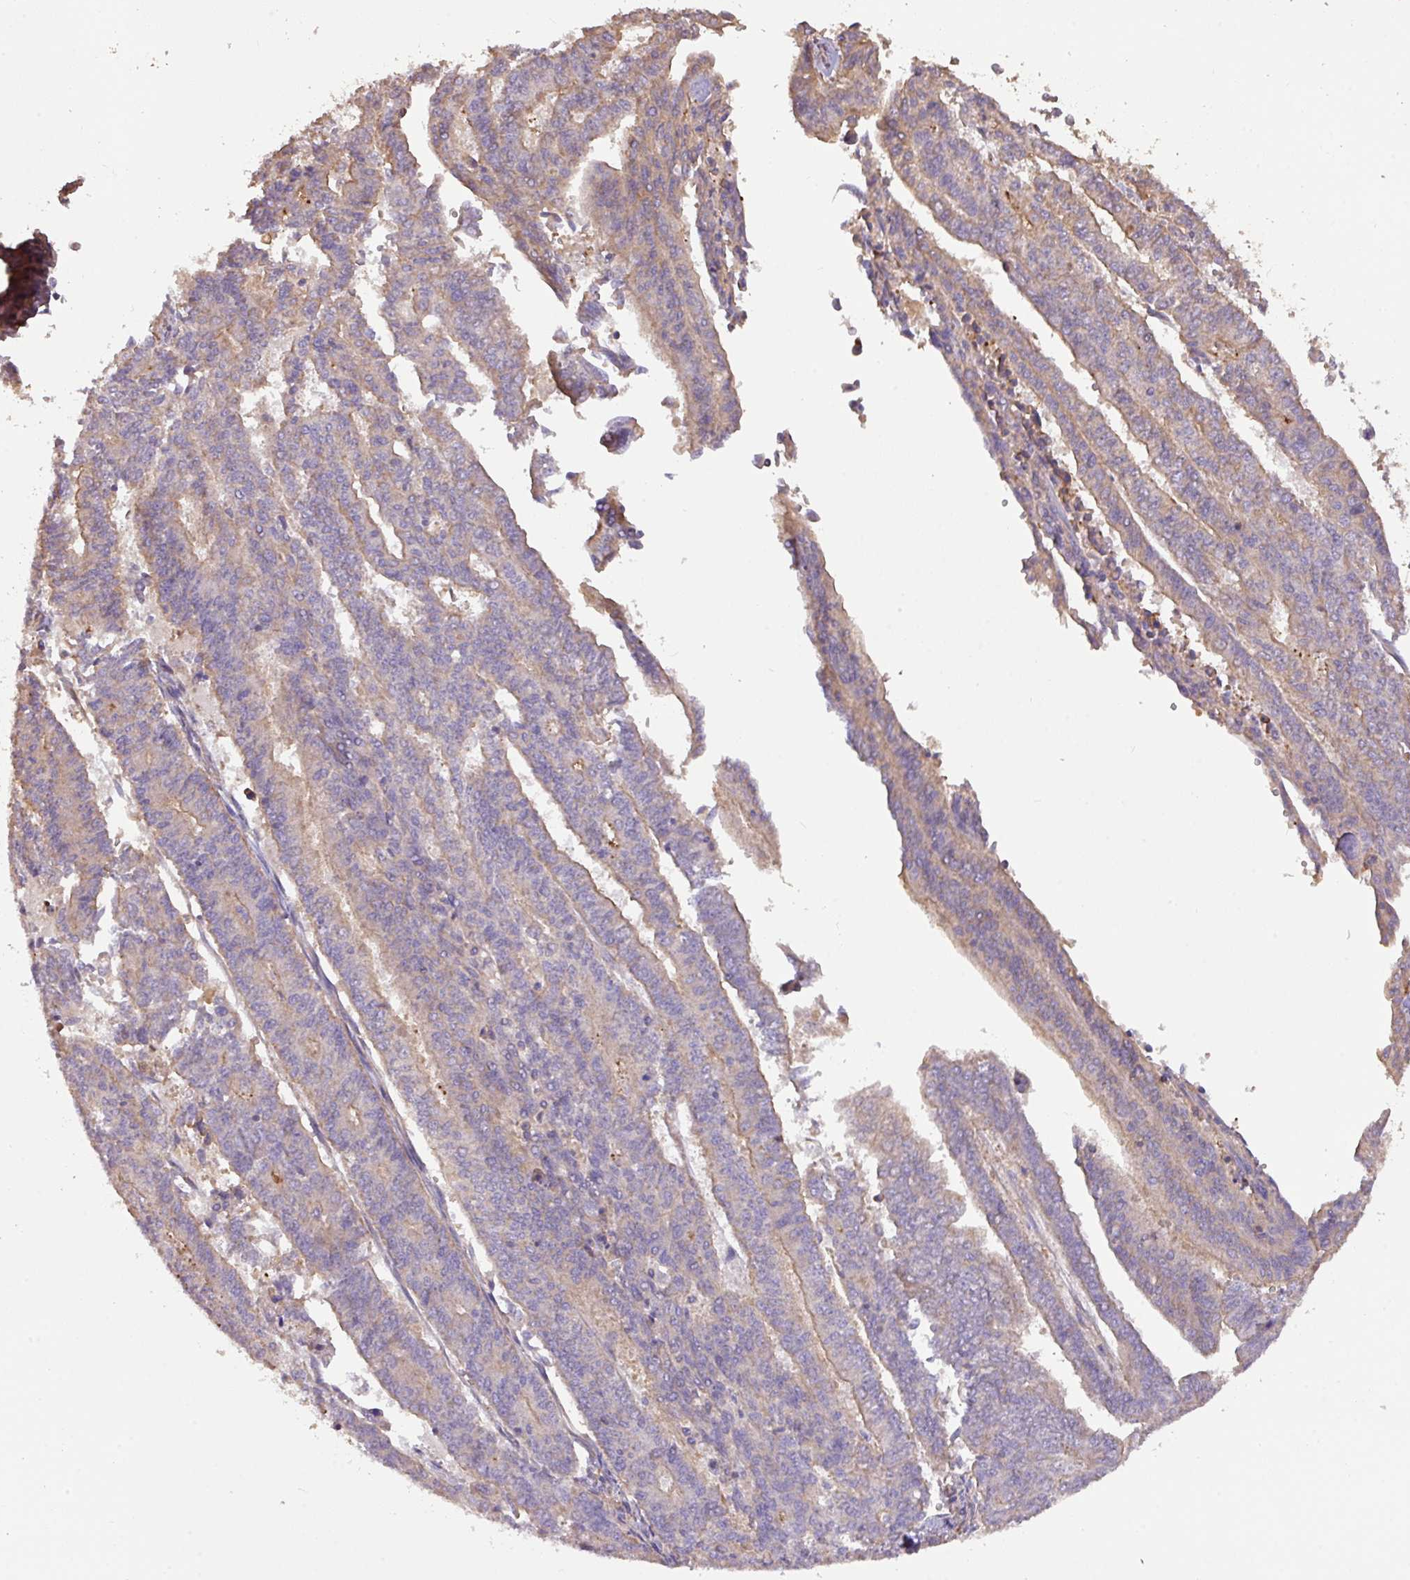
{"staining": {"intensity": "weak", "quantity": "<25%", "location": "cytoplasmic/membranous"}, "tissue": "endometrial cancer", "cell_type": "Tumor cells", "image_type": "cancer", "snomed": [{"axis": "morphology", "description": "Adenocarcinoma, NOS"}, {"axis": "topography", "description": "Endometrium"}], "caption": "A high-resolution photomicrograph shows IHC staining of endometrial adenocarcinoma, which exhibits no significant staining in tumor cells.", "gene": "CALML4", "patient": {"sex": "female", "age": 59}}